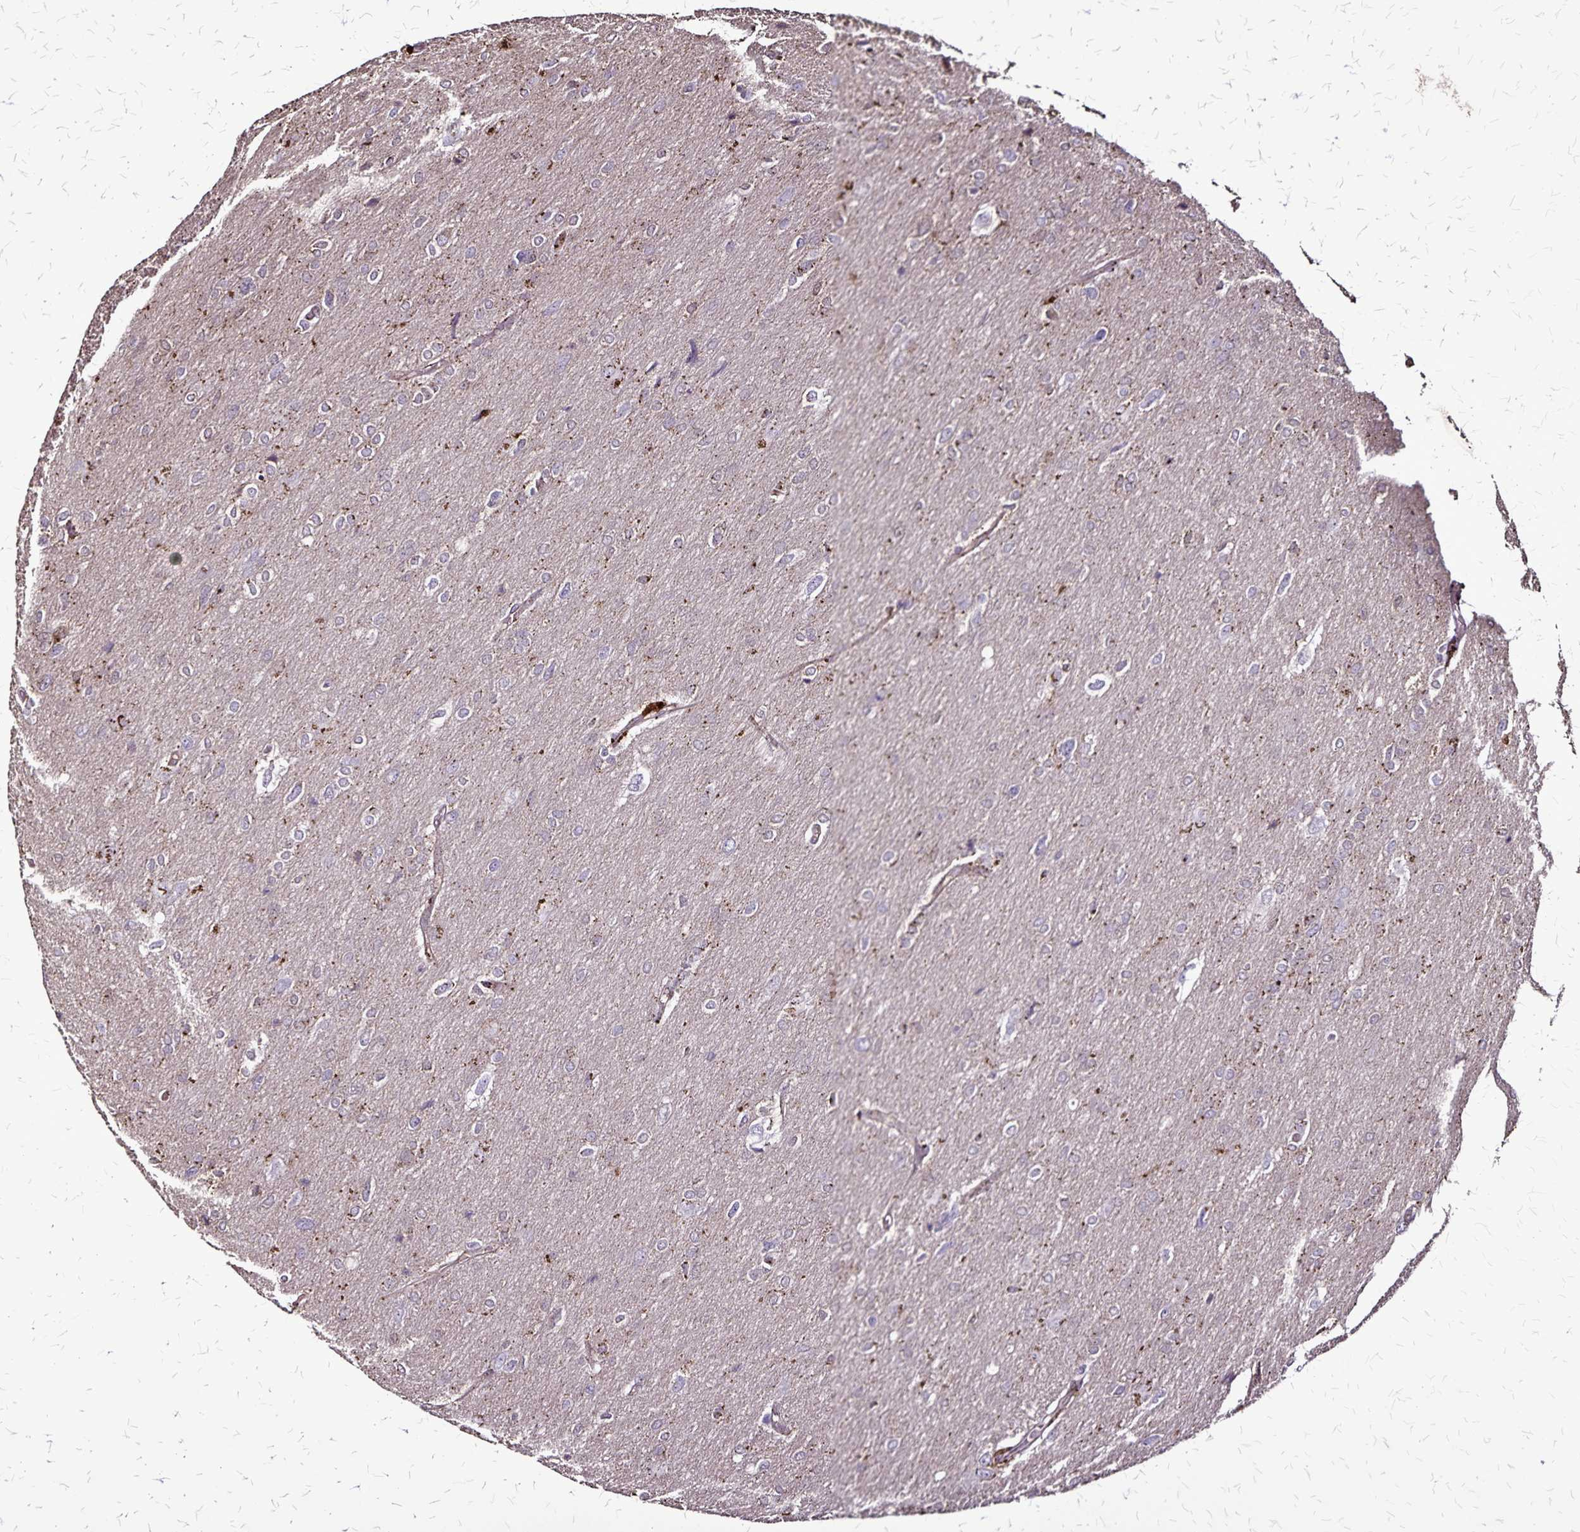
{"staining": {"intensity": "negative", "quantity": "none", "location": "none"}, "tissue": "glioma", "cell_type": "Tumor cells", "image_type": "cancer", "snomed": [{"axis": "morphology", "description": "Glioma, malignant, High grade"}, {"axis": "topography", "description": "Brain"}], "caption": "The micrograph exhibits no significant staining in tumor cells of glioma.", "gene": "CHMP1B", "patient": {"sex": "male", "age": 53}}